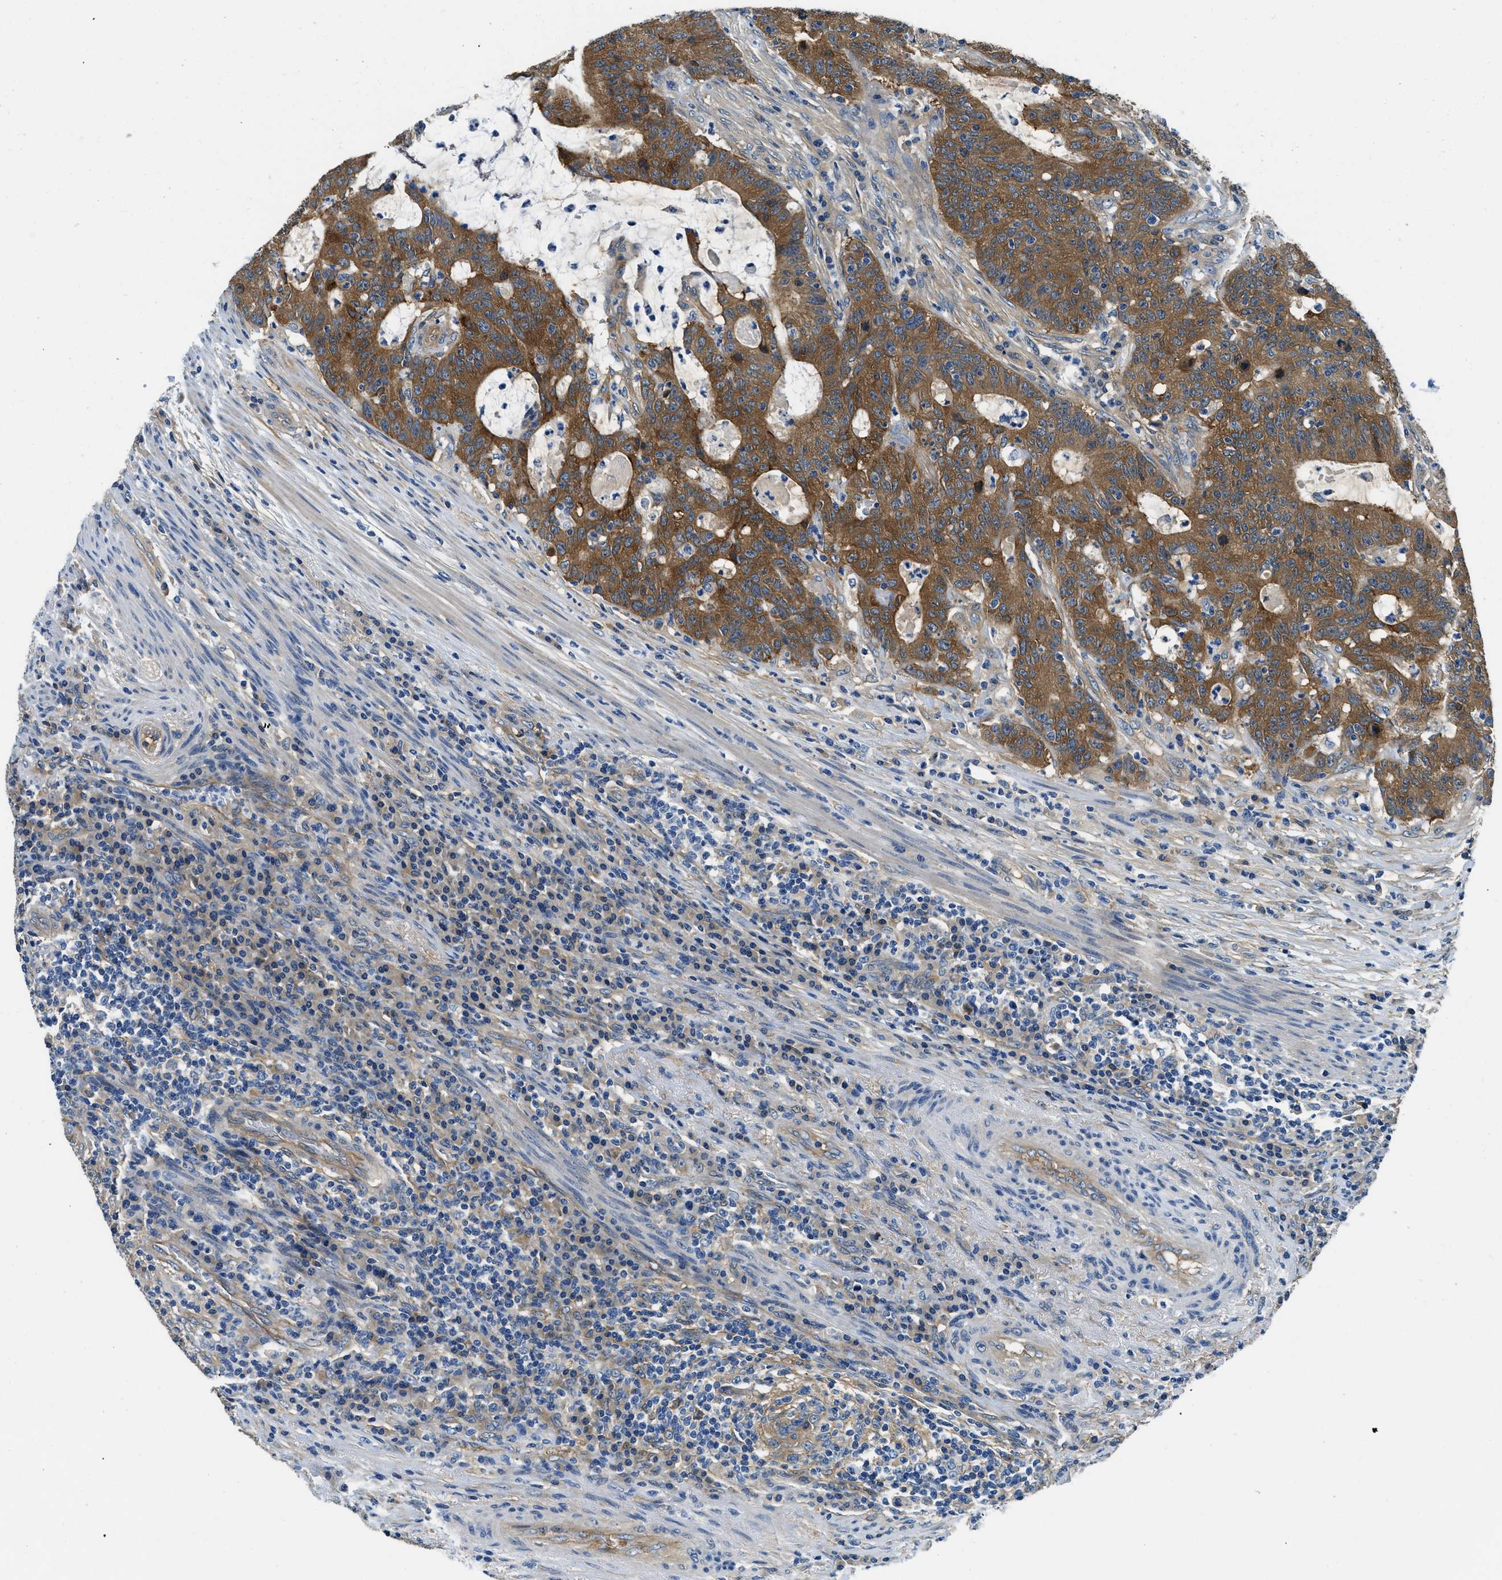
{"staining": {"intensity": "moderate", "quantity": ">75%", "location": "cytoplasmic/membranous"}, "tissue": "colorectal cancer", "cell_type": "Tumor cells", "image_type": "cancer", "snomed": [{"axis": "morphology", "description": "Normal tissue, NOS"}, {"axis": "morphology", "description": "Adenocarcinoma, NOS"}, {"axis": "topography", "description": "Colon"}], "caption": "Protein analysis of colorectal adenocarcinoma tissue displays moderate cytoplasmic/membranous staining in about >75% of tumor cells.", "gene": "TWF1", "patient": {"sex": "female", "age": 75}}